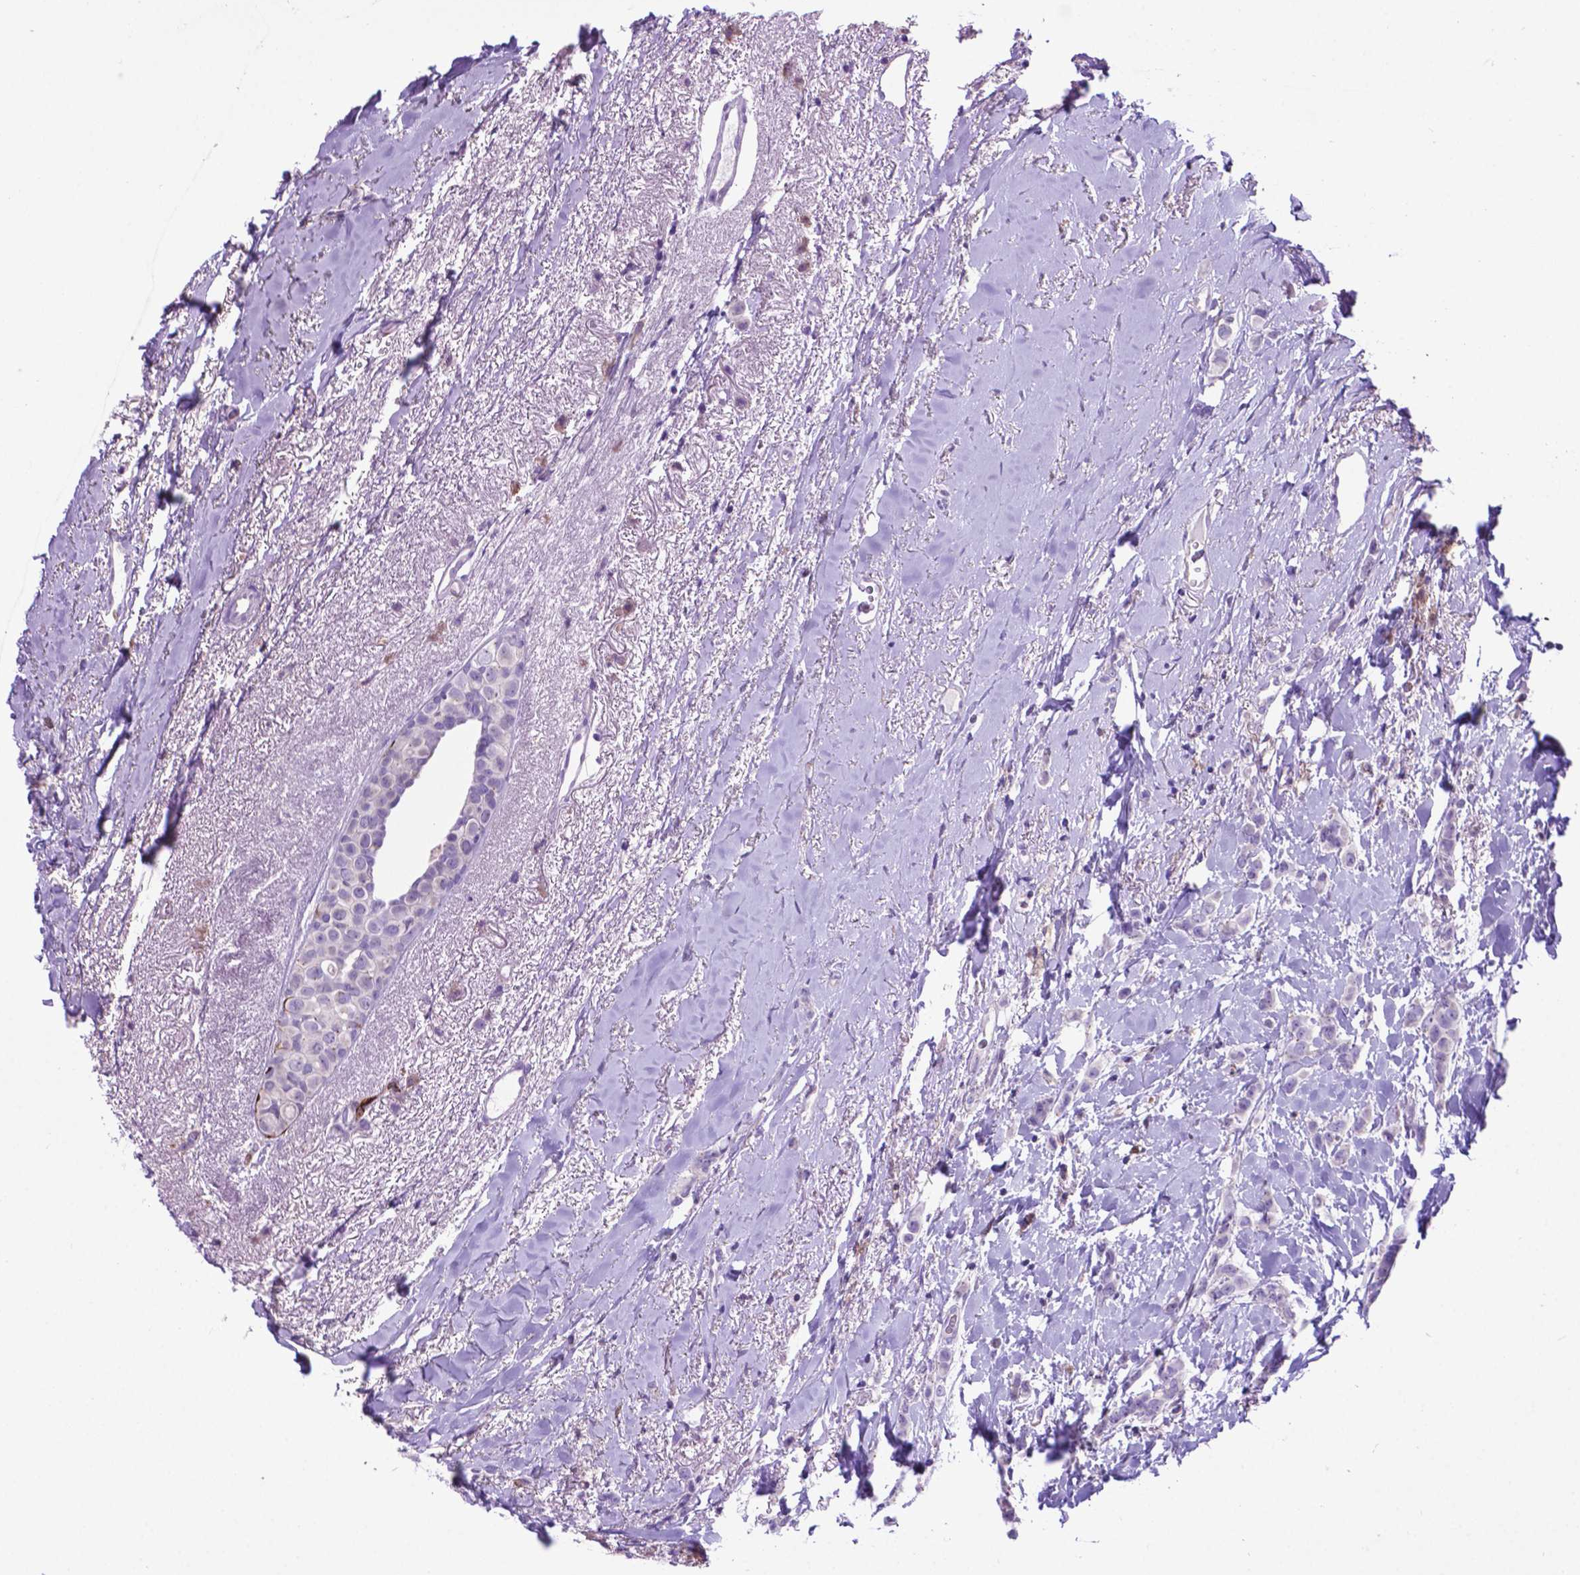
{"staining": {"intensity": "negative", "quantity": "none", "location": "none"}, "tissue": "breast cancer", "cell_type": "Tumor cells", "image_type": "cancer", "snomed": [{"axis": "morphology", "description": "Lobular carcinoma"}, {"axis": "topography", "description": "Breast"}], "caption": "The immunohistochemistry (IHC) histopathology image has no significant expression in tumor cells of lobular carcinoma (breast) tissue.", "gene": "LZTR1", "patient": {"sex": "female", "age": 66}}